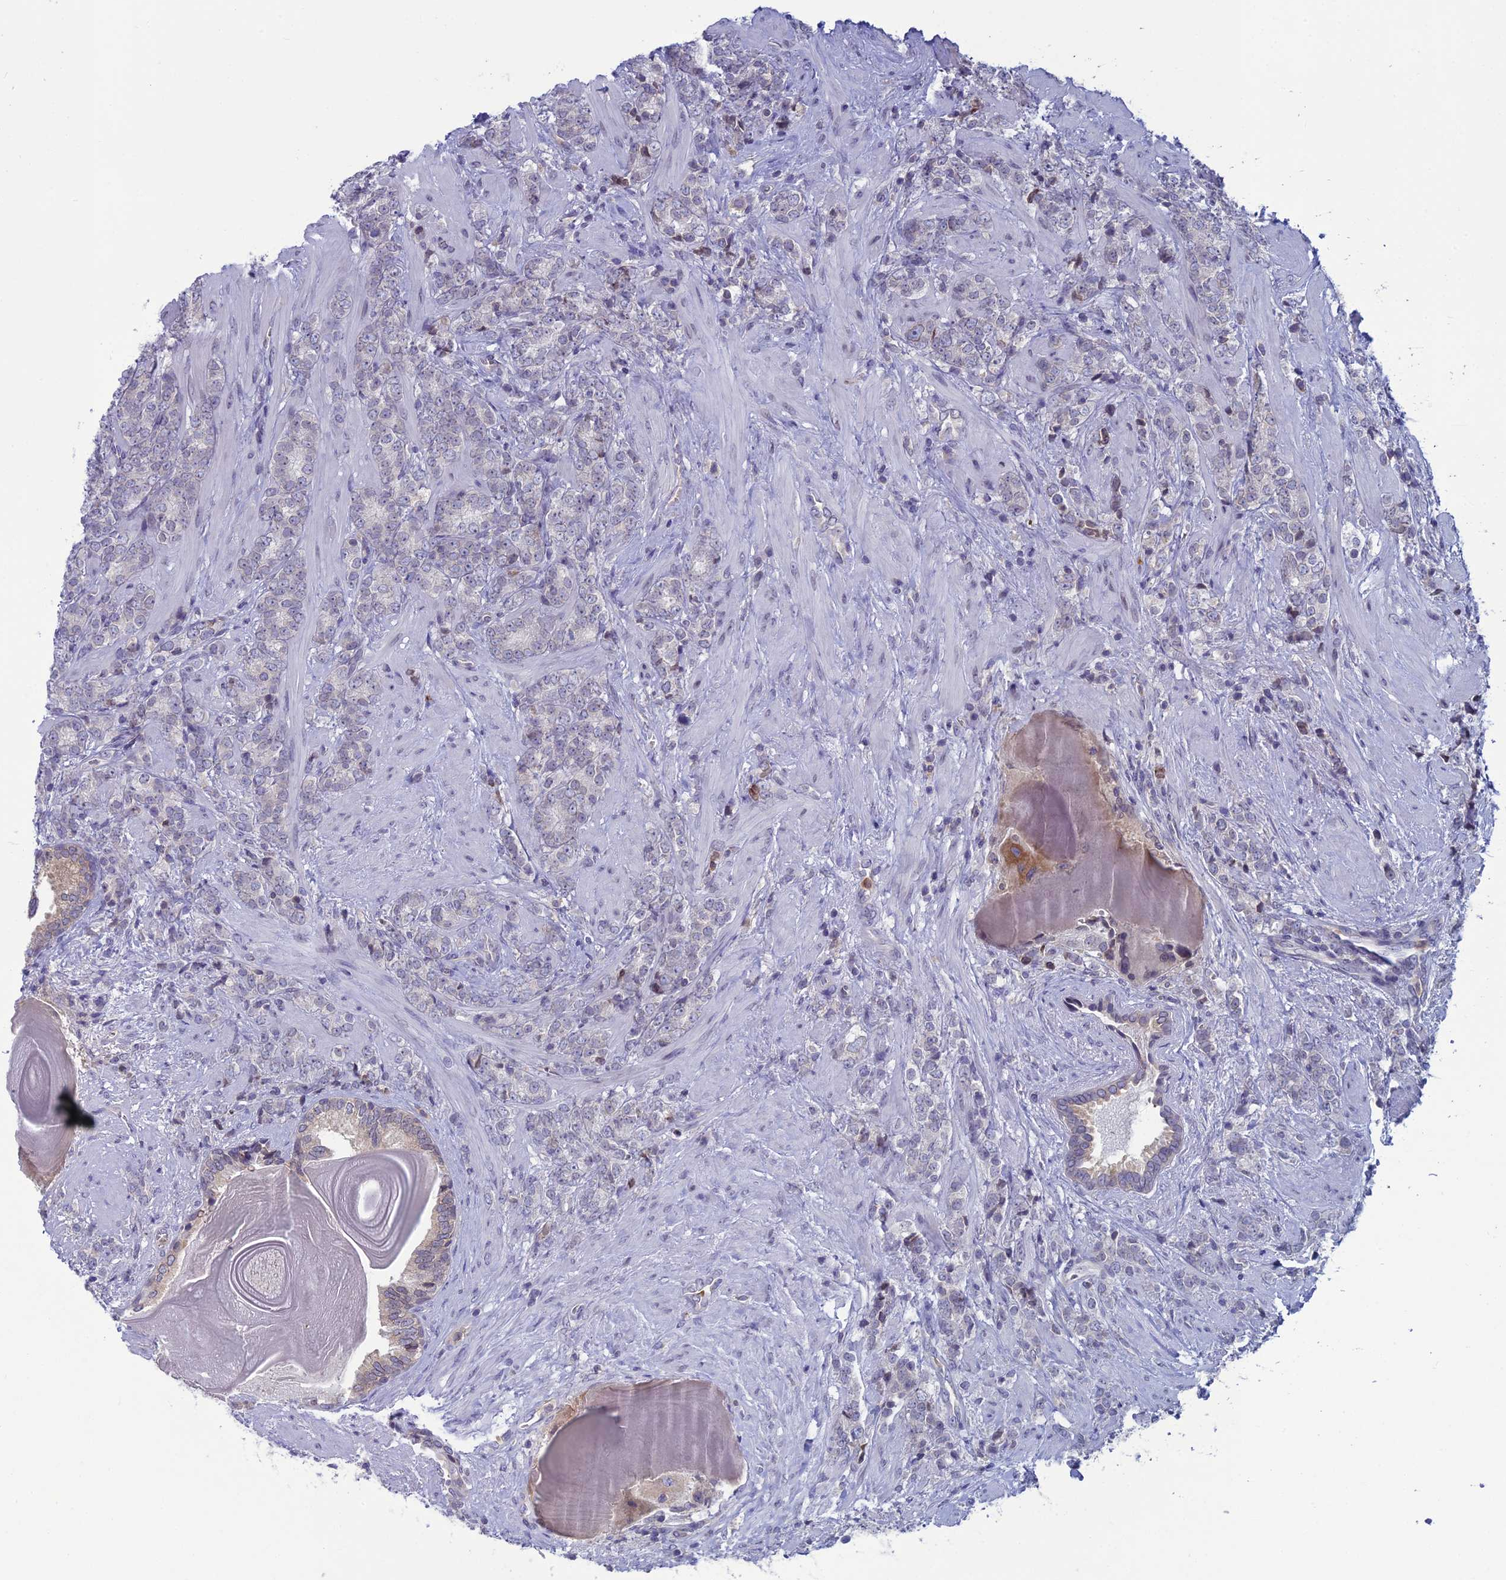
{"staining": {"intensity": "negative", "quantity": "none", "location": "none"}, "tissue": "prostate cancer", "cell_type": "Tumor cells", "image_type": "cancer", "snomed": [{"axis": "morphology", "description": "Adenocarcinoma, High grade"}, {"axis": "topography", "description": "Prostate"}], "caption": "High magnification brightfield microscopy of high-grade adenocarcinoma (prostate) stained with DAB (brown) and counterstained with hematoxylin (blue): tumor cells show no significant staining.", "gene": "WDR46", "patient": {"sex": "male", "age": 64}}